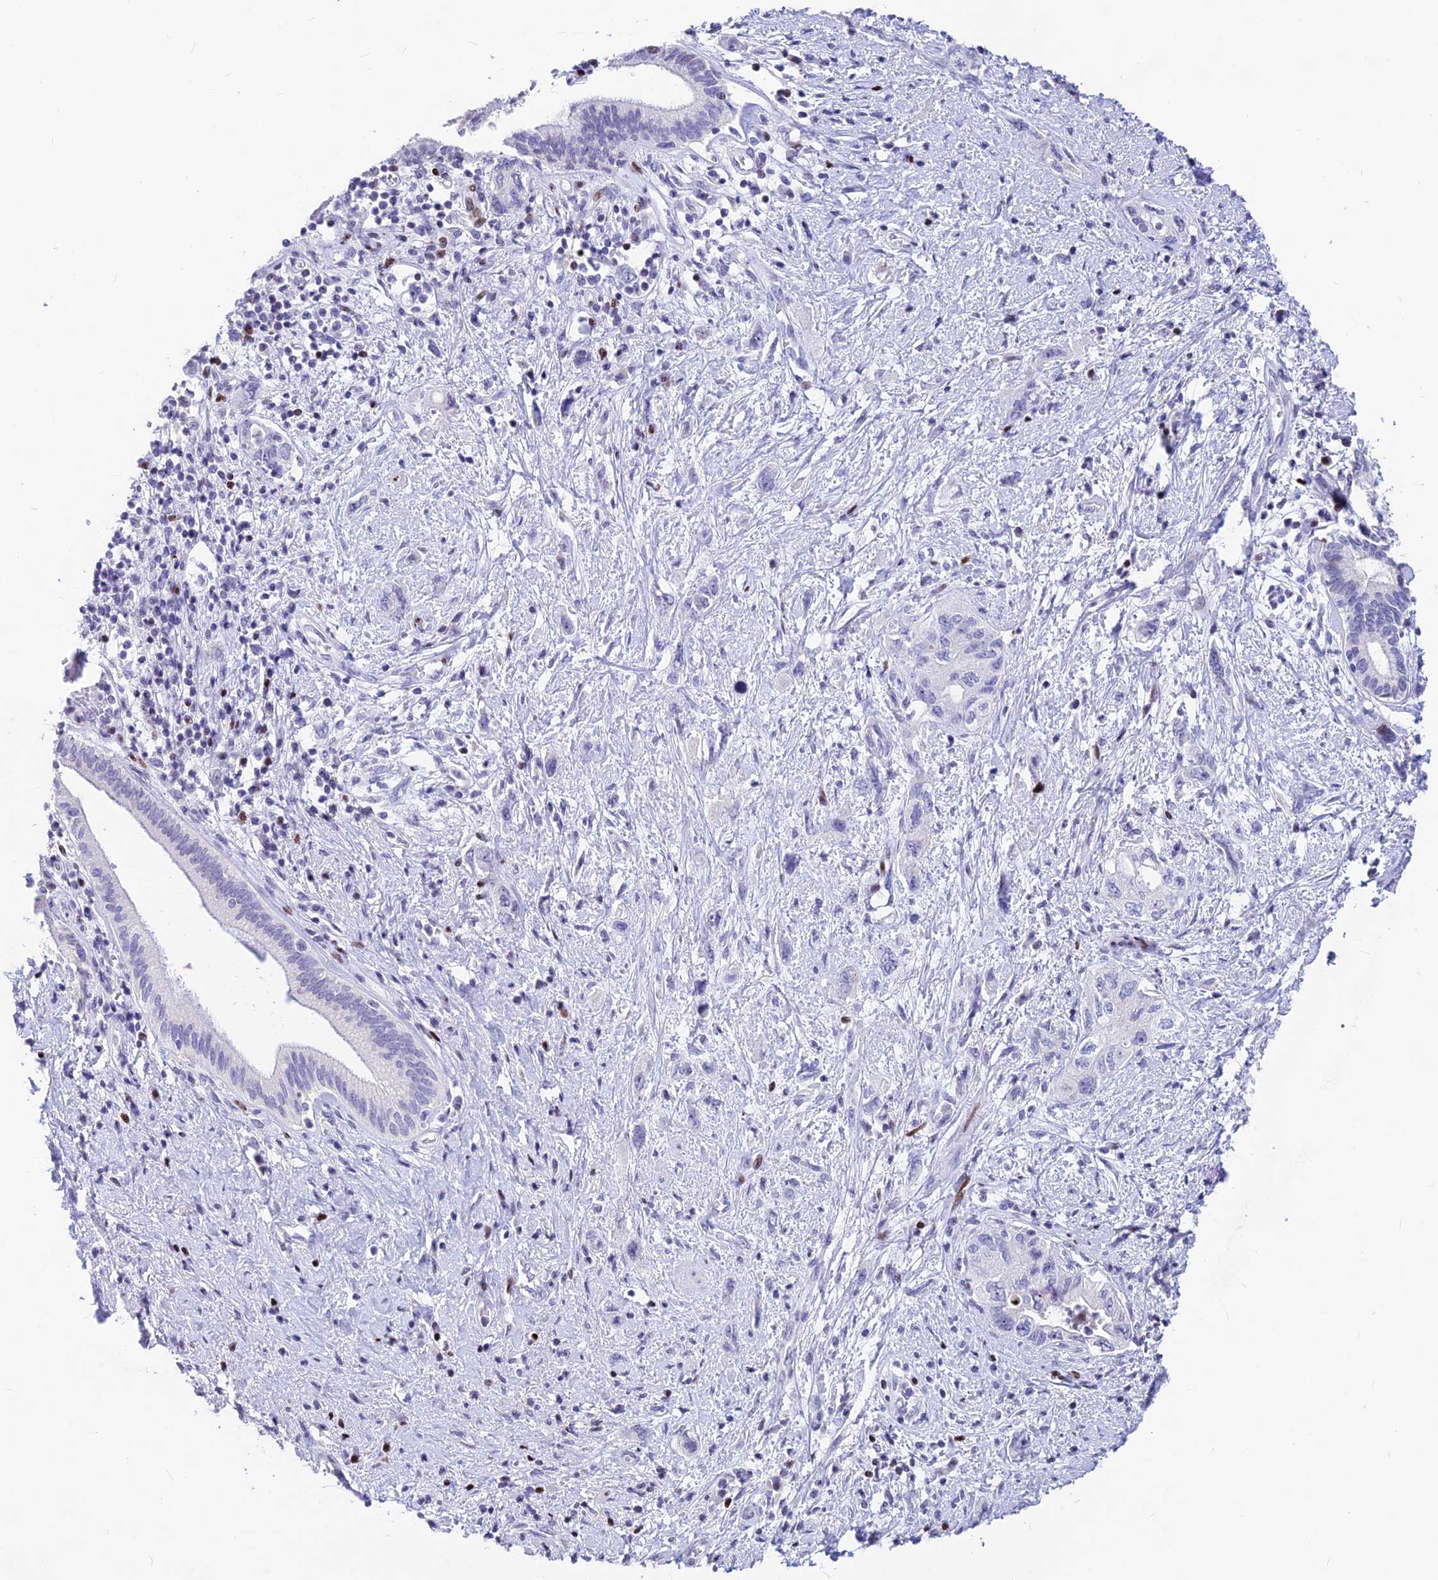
{"staining": {"intensity": "negative", "quantity": "none", "location": "none"}, "tissue": "pancreatic cancer", "cell_type": "Tumor cells", "image_type": "cancer", "snomed": [{"axis": "morphology", "description": "Adenocarcinoma, NOS"}, {"axis": "topography", "description": "Pancreas"}], "caption": "Tumor cells are negative for brown protein staining in pancreatic cancer (adenocarcinoma). The staining was performed using DAB to visualize the protein expression in brown, while the nuclei were stained in blue with hematoxylin (Magnification: 20x).", "gene": "PRPS1", "patient": {"sex": "female", "age": 73}}